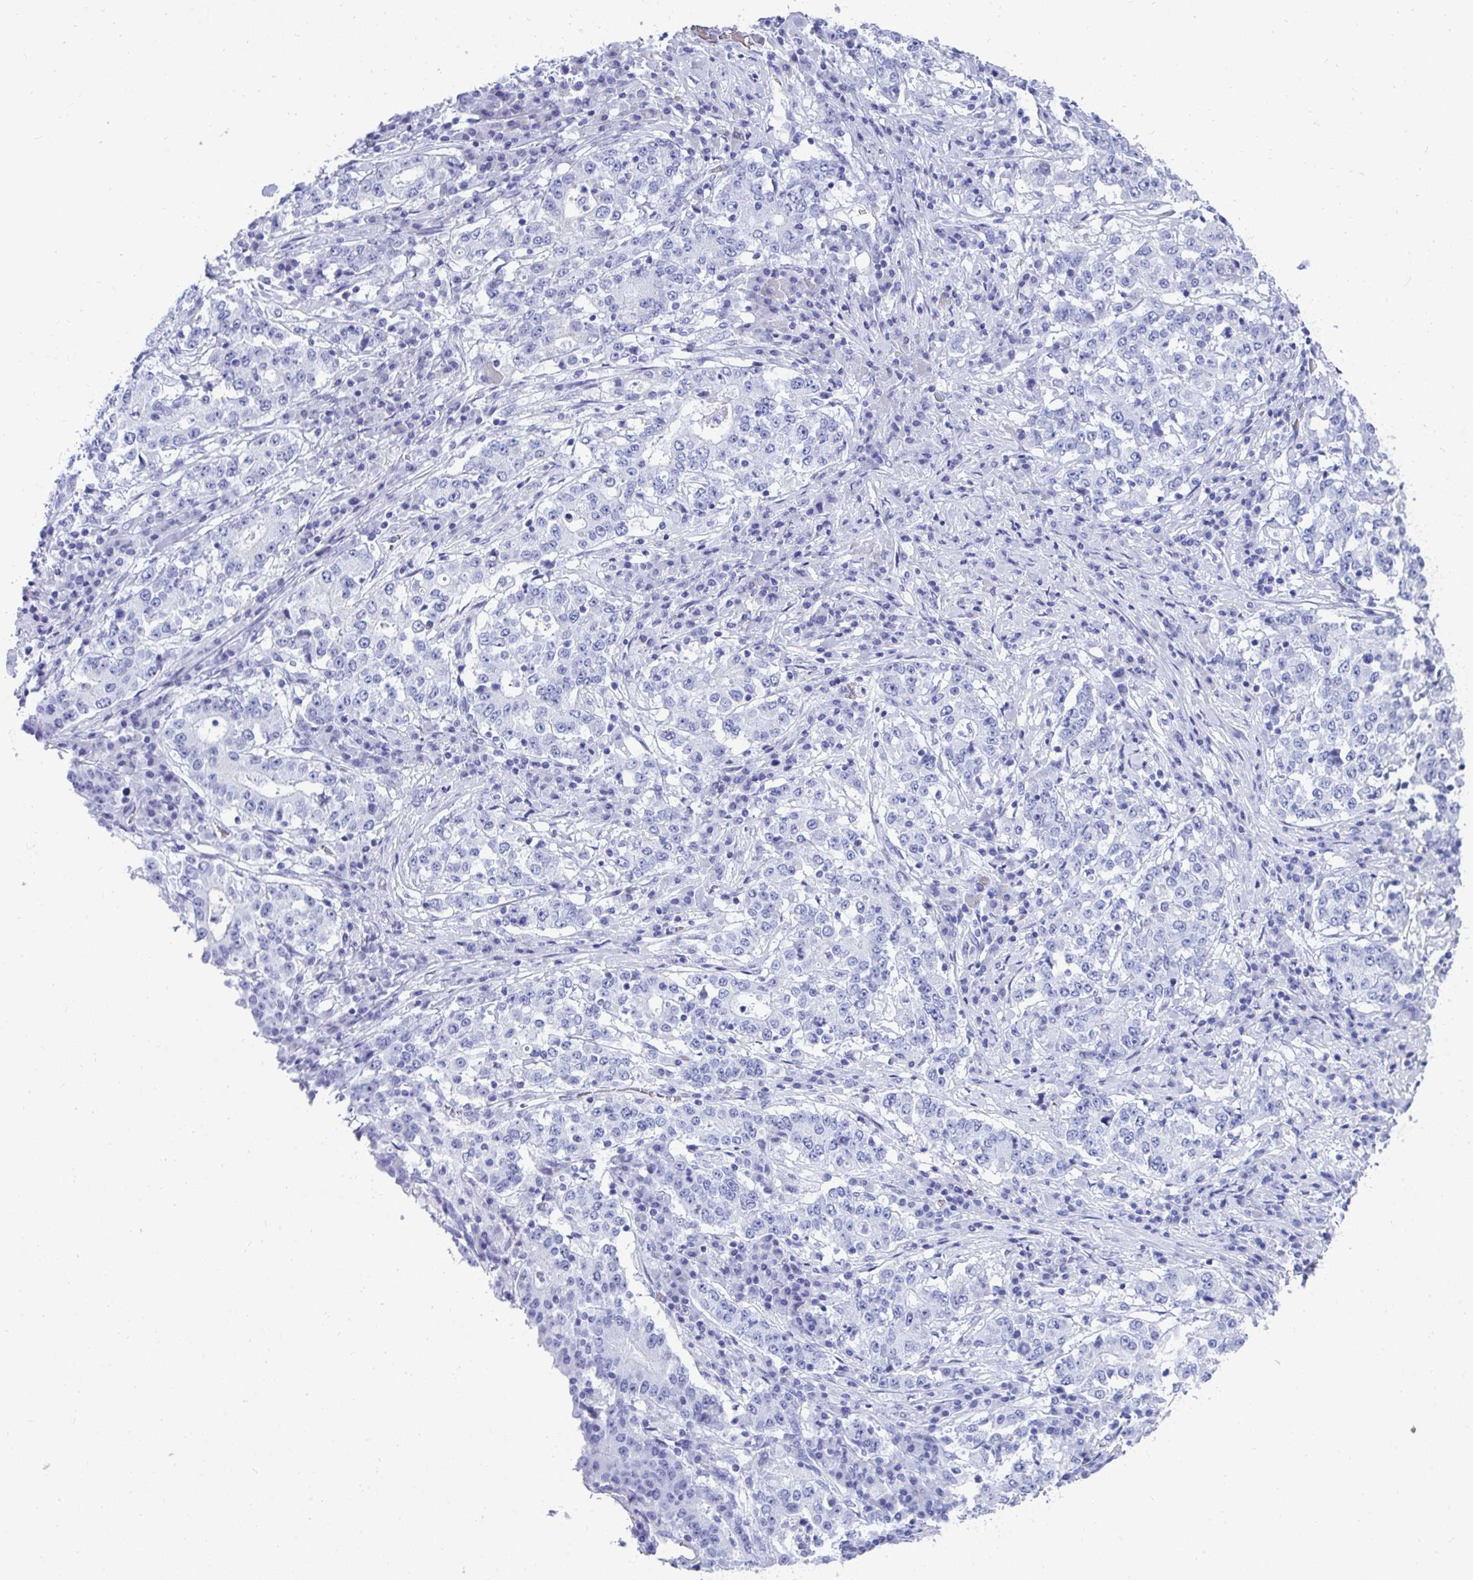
{"staining": {"intensity": "negative", "quantity": "none", "location": "none"}, "tissue": "stomach cancer", "cell_type": "Tumor cells", "image_type": "cancer", "snomed": [{"axis": "morphology", "description": "Adenocarcinoma, NOS"}, {"axis": "topography", "description": "Stomach"}], "caption": "Immunohistochemical staining of human stomach cancer exhibits no significant staining in tumor cells. (Brightfield microscopy of DAB (3,3'-diaminobenzidine) immunohistochemistry (IHC) at high magnification).", "gene": "MROH2B", "patient": {"sex": "male", "age": 59}}